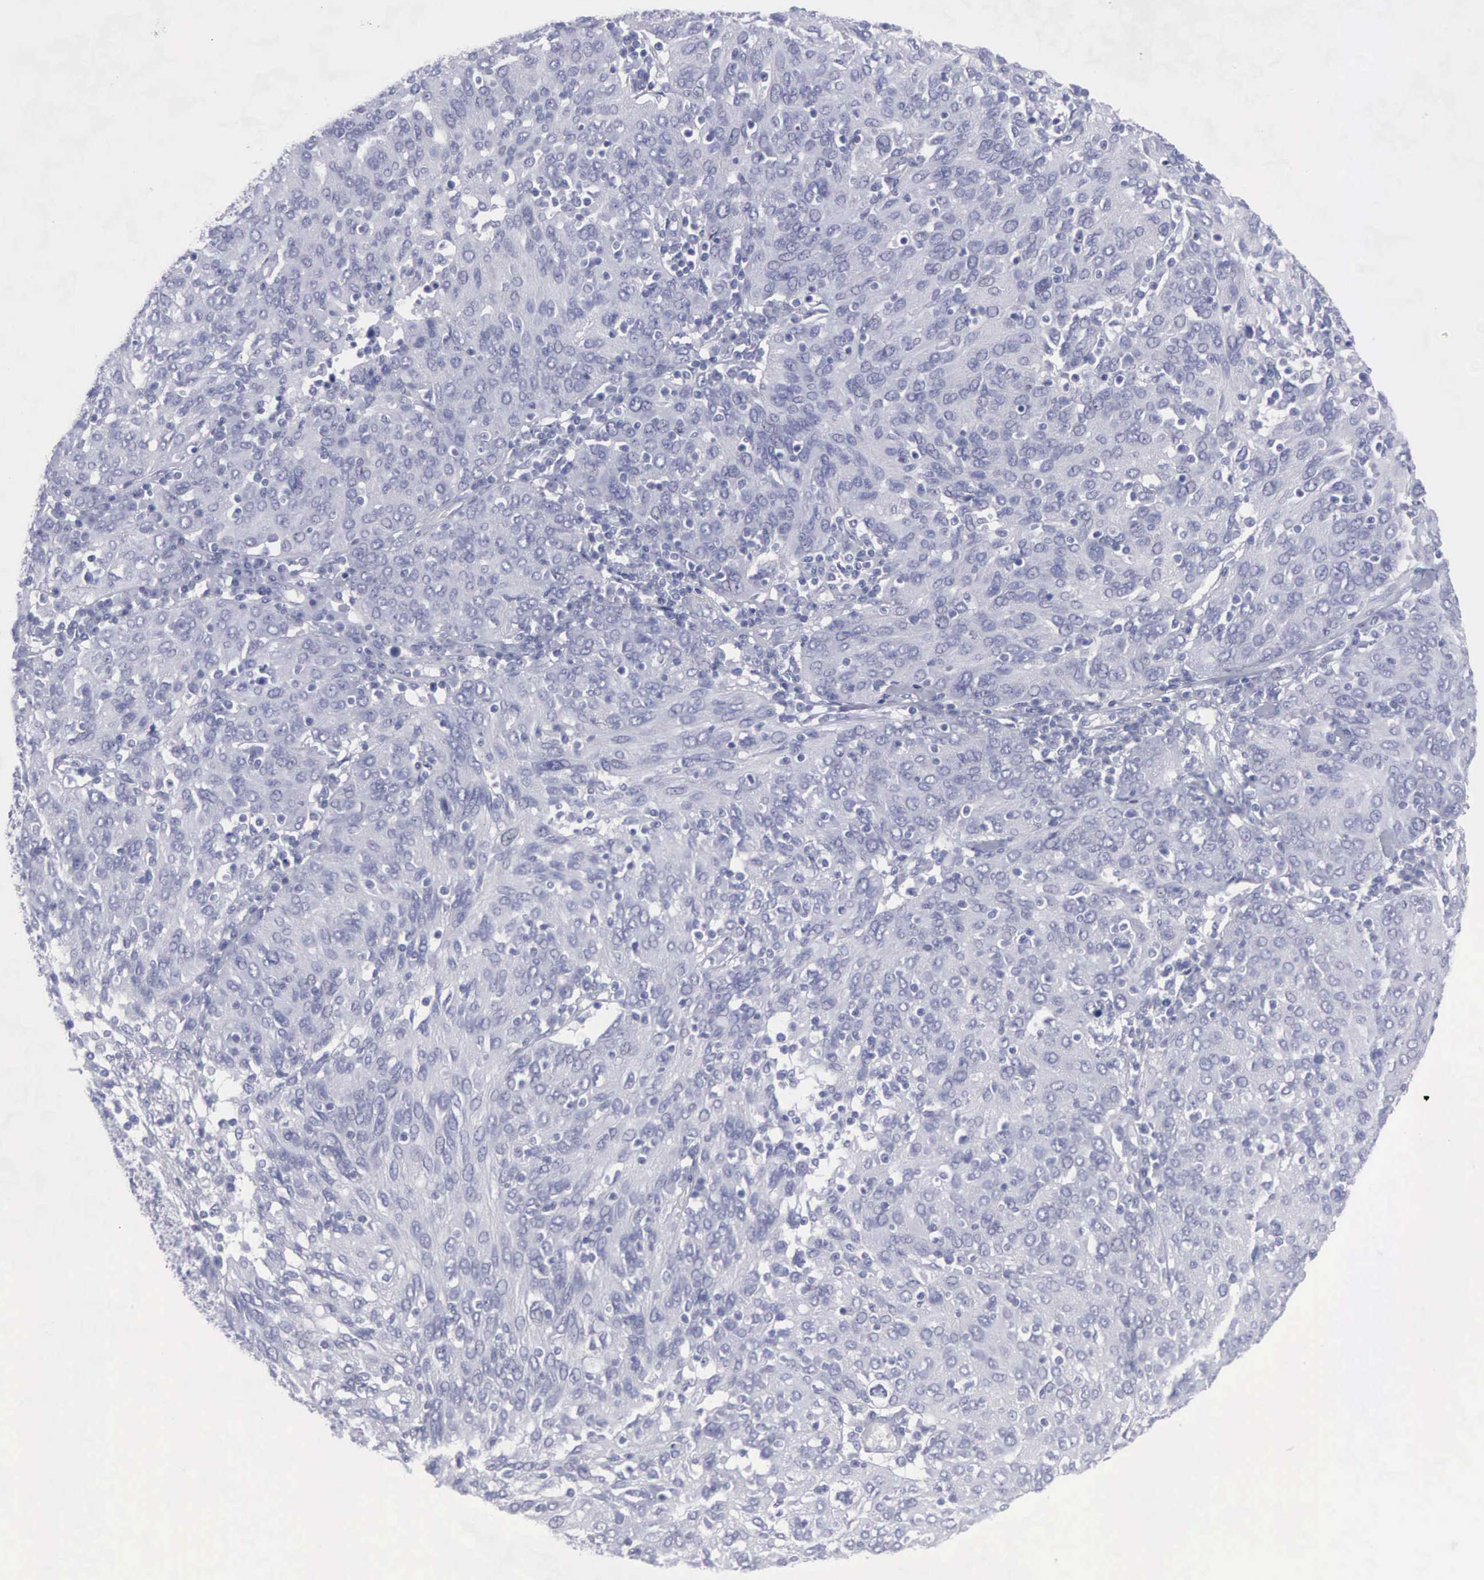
{"staining": {"intensity": "negative", "quantity": "none", "location": "none"}, "tissue": "ovarian cancer", "cell_type": "Tumor cells", "image_type": "cancer", "snomed": [{"axis": "morphology", "description": "Carcinoma, endometroid"}, {"axis": "topography", "description": "Ovary"}], "caption": "Ovarian cancer (endometroid carcinoma) was stained to show a protein in brown. There is no significant positivity in tumor cells.", "gene": "KRT13", "patient": {"sex": "female", "age": 50}}